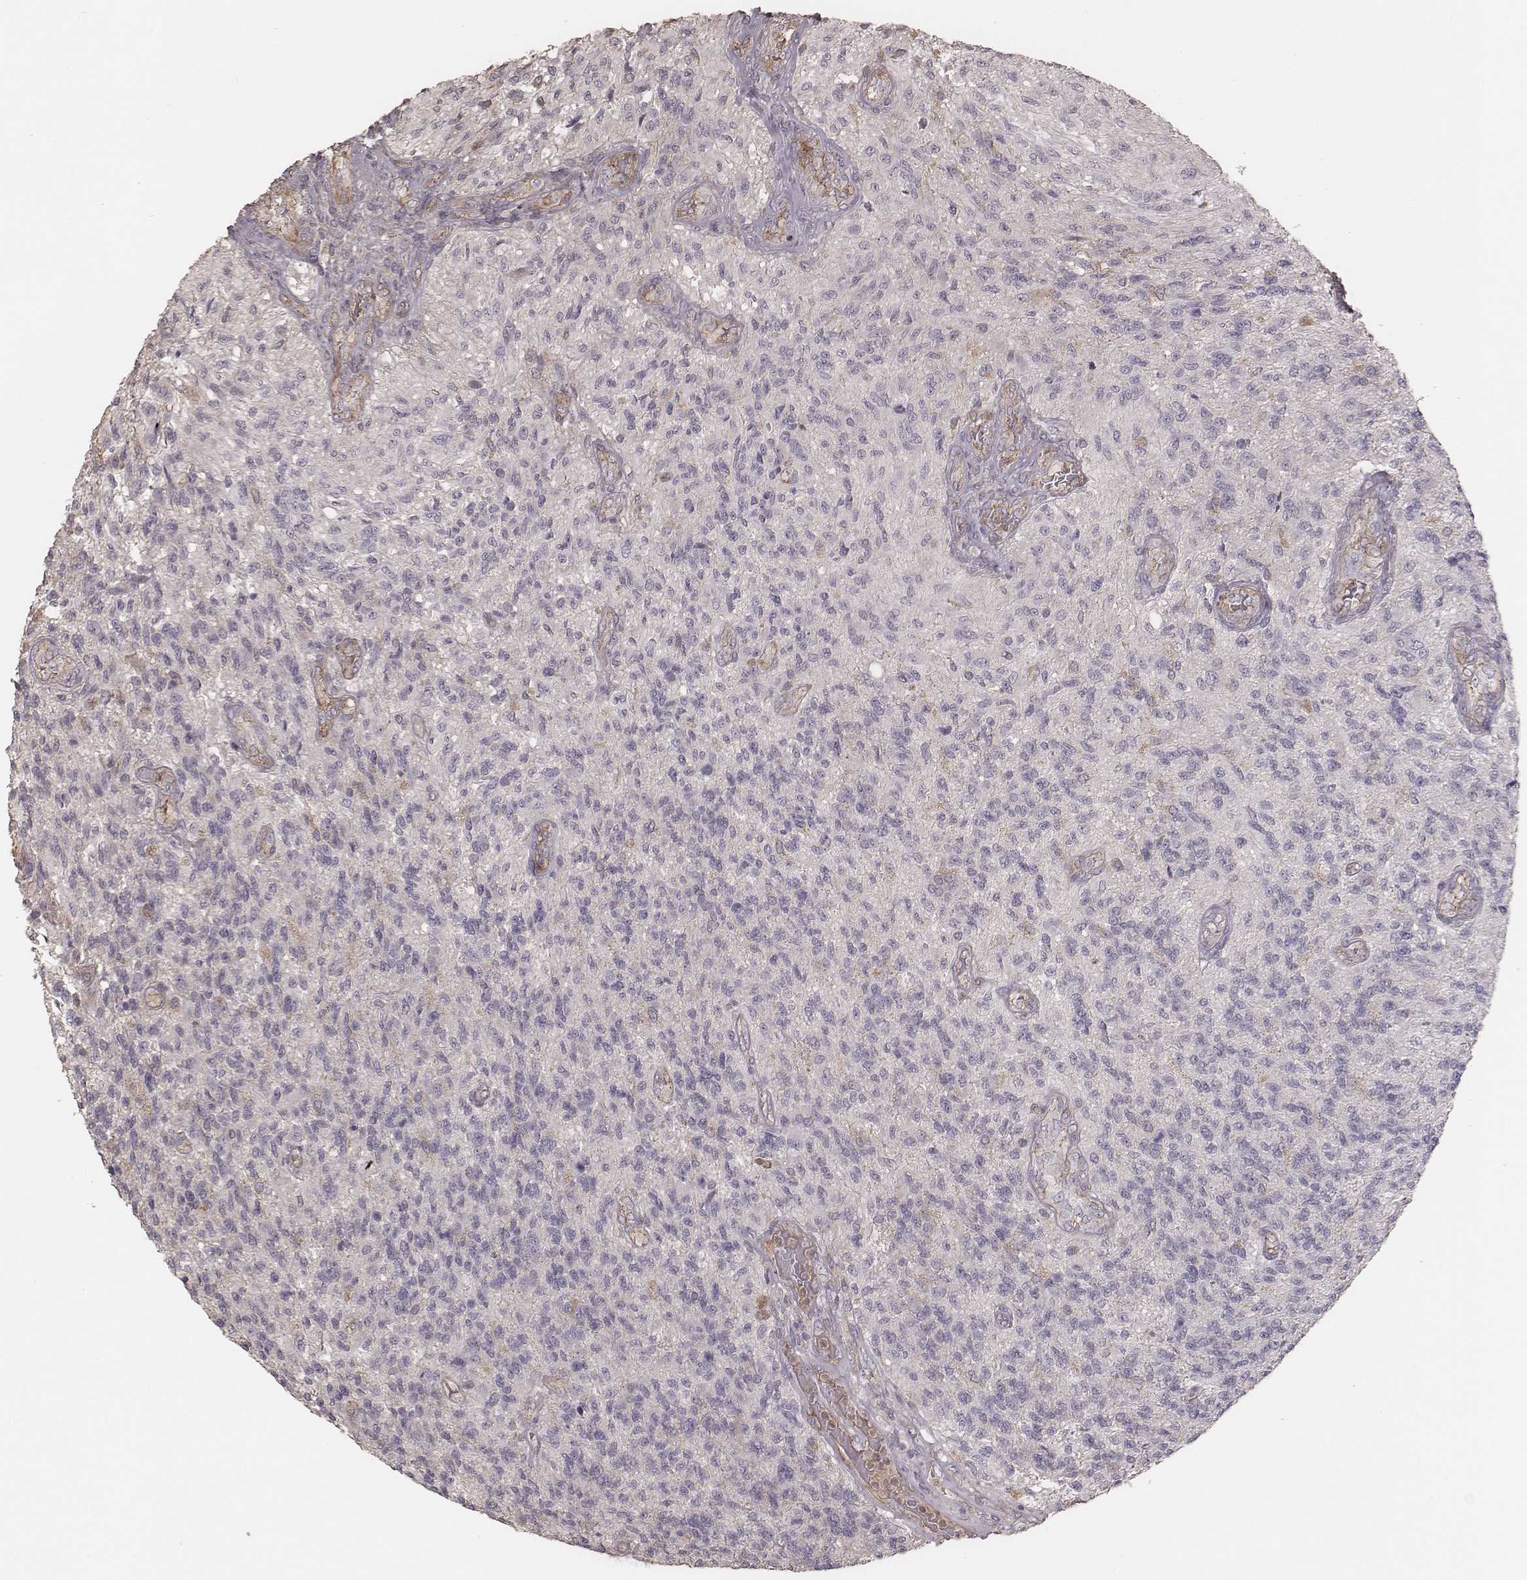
{"staining": {"intensity": "negative", "quantity": "none", "location": "none"}, "tissue": "glioma", "cell_type": "Tumor cells", "image_type": "cancer", "snomed": [{"axis": "morphology", "description": "Glioma, malignant, High grade"}, {"axis": "topography", "description": "Brain"}], "caption": "High power microscopy photomicrograph of an immunohistochemistry (IHC) histopathology image of glioma, revealing no significant staining in tumor cells.", "gene": "OTOGL", "patient": {"sex": "male", "age": 56}}